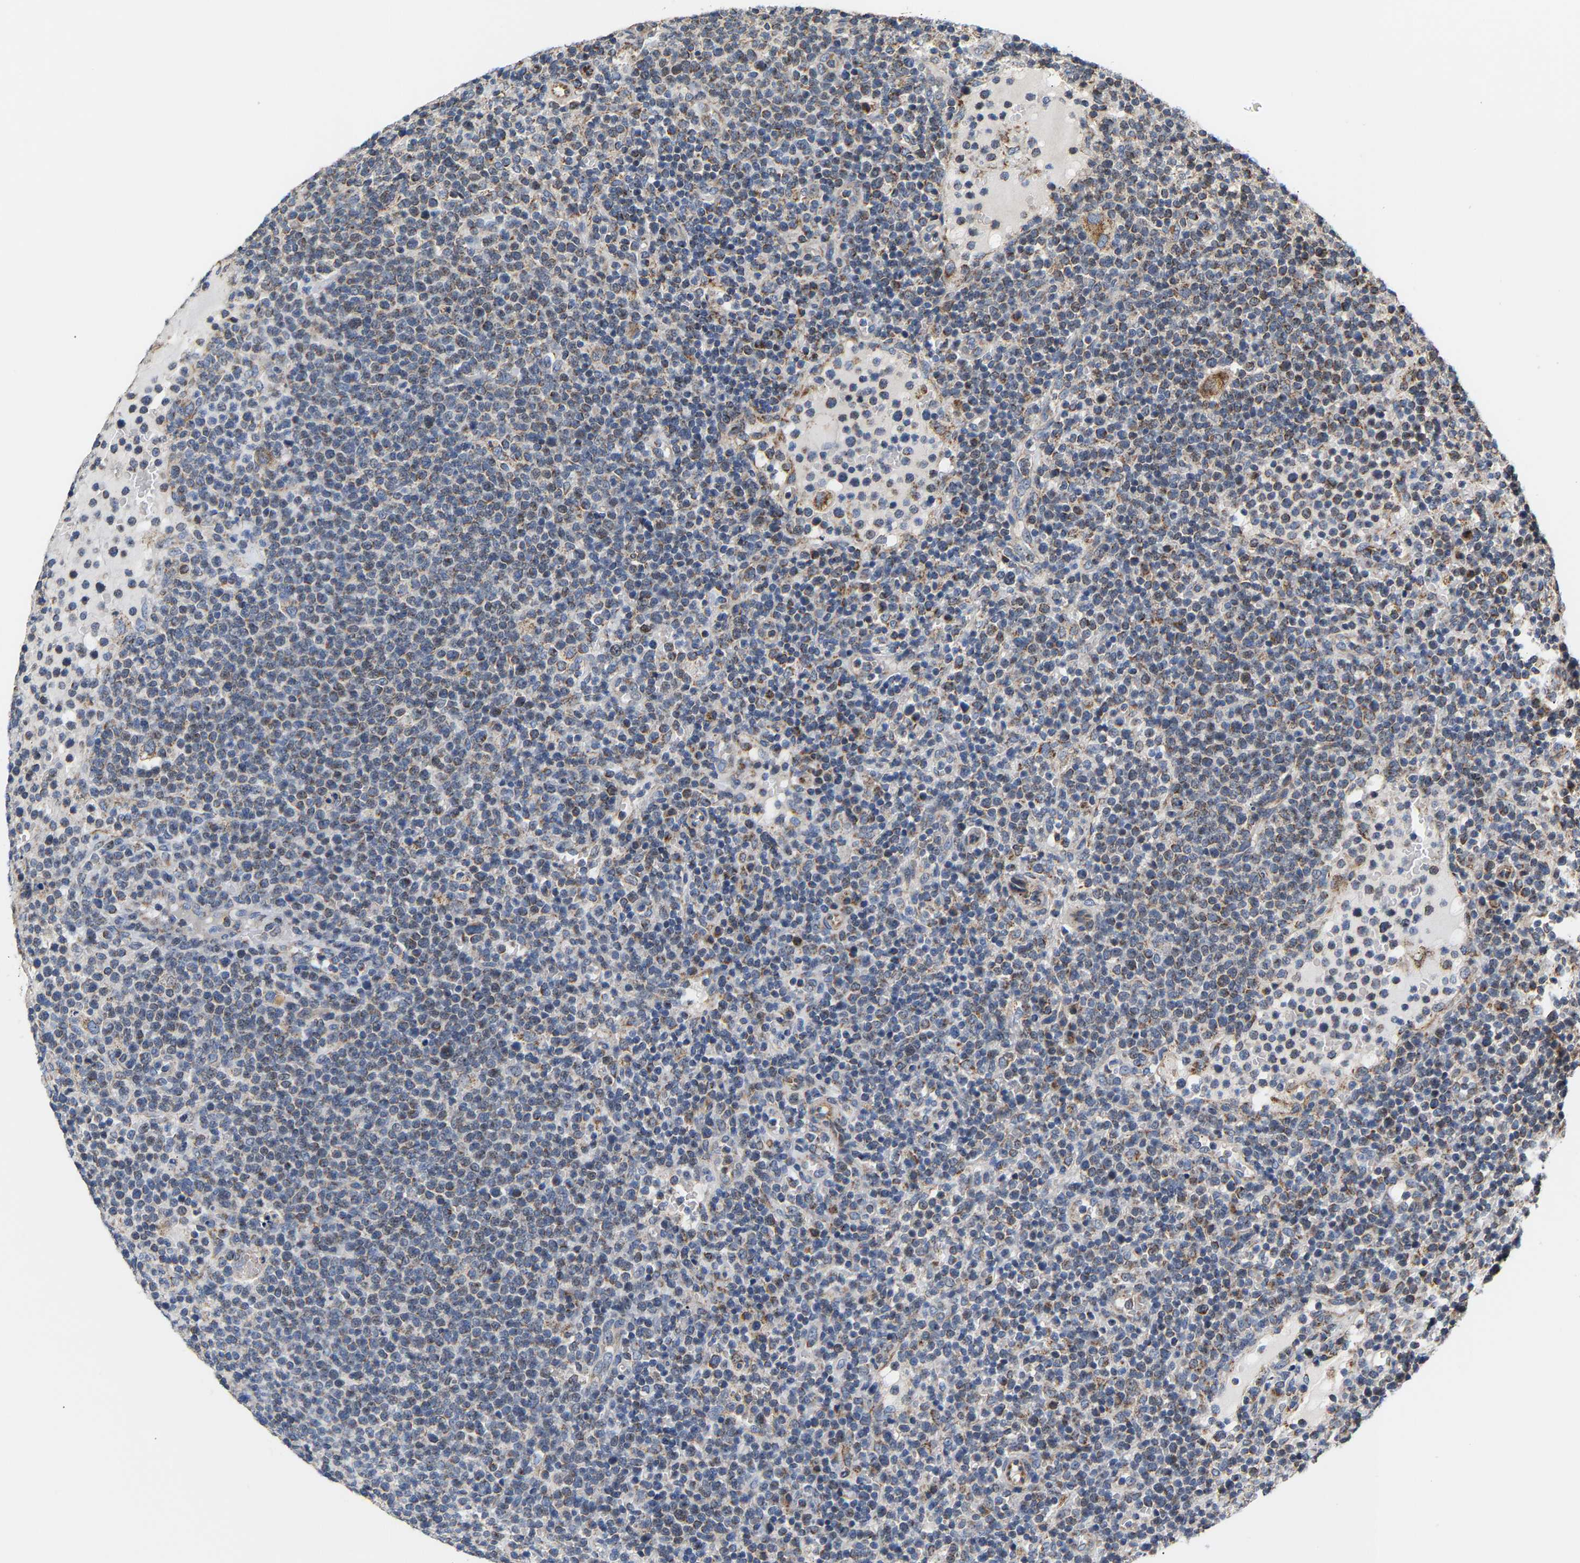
{"staining": {"intensity": "weak", "quantity": "25%-75%", "location": "cytoplasmic/membranous"}, "tissue": "lymphoma", "cell_type": "Tumor cells", "image_type": "cancer", "snomed": [{"axis": "morphology", "description": "Malignant lymphoma, non-Hodgkin's type, High grade"}, {"axis": "topography", "description": "Lymph node"}], "caption": "Human lymphoma stained with a protein marker demonstrates weak staining in tumor cells.", "gene": "TMEM168", "patient": {"sex": "male", "age": 61}}